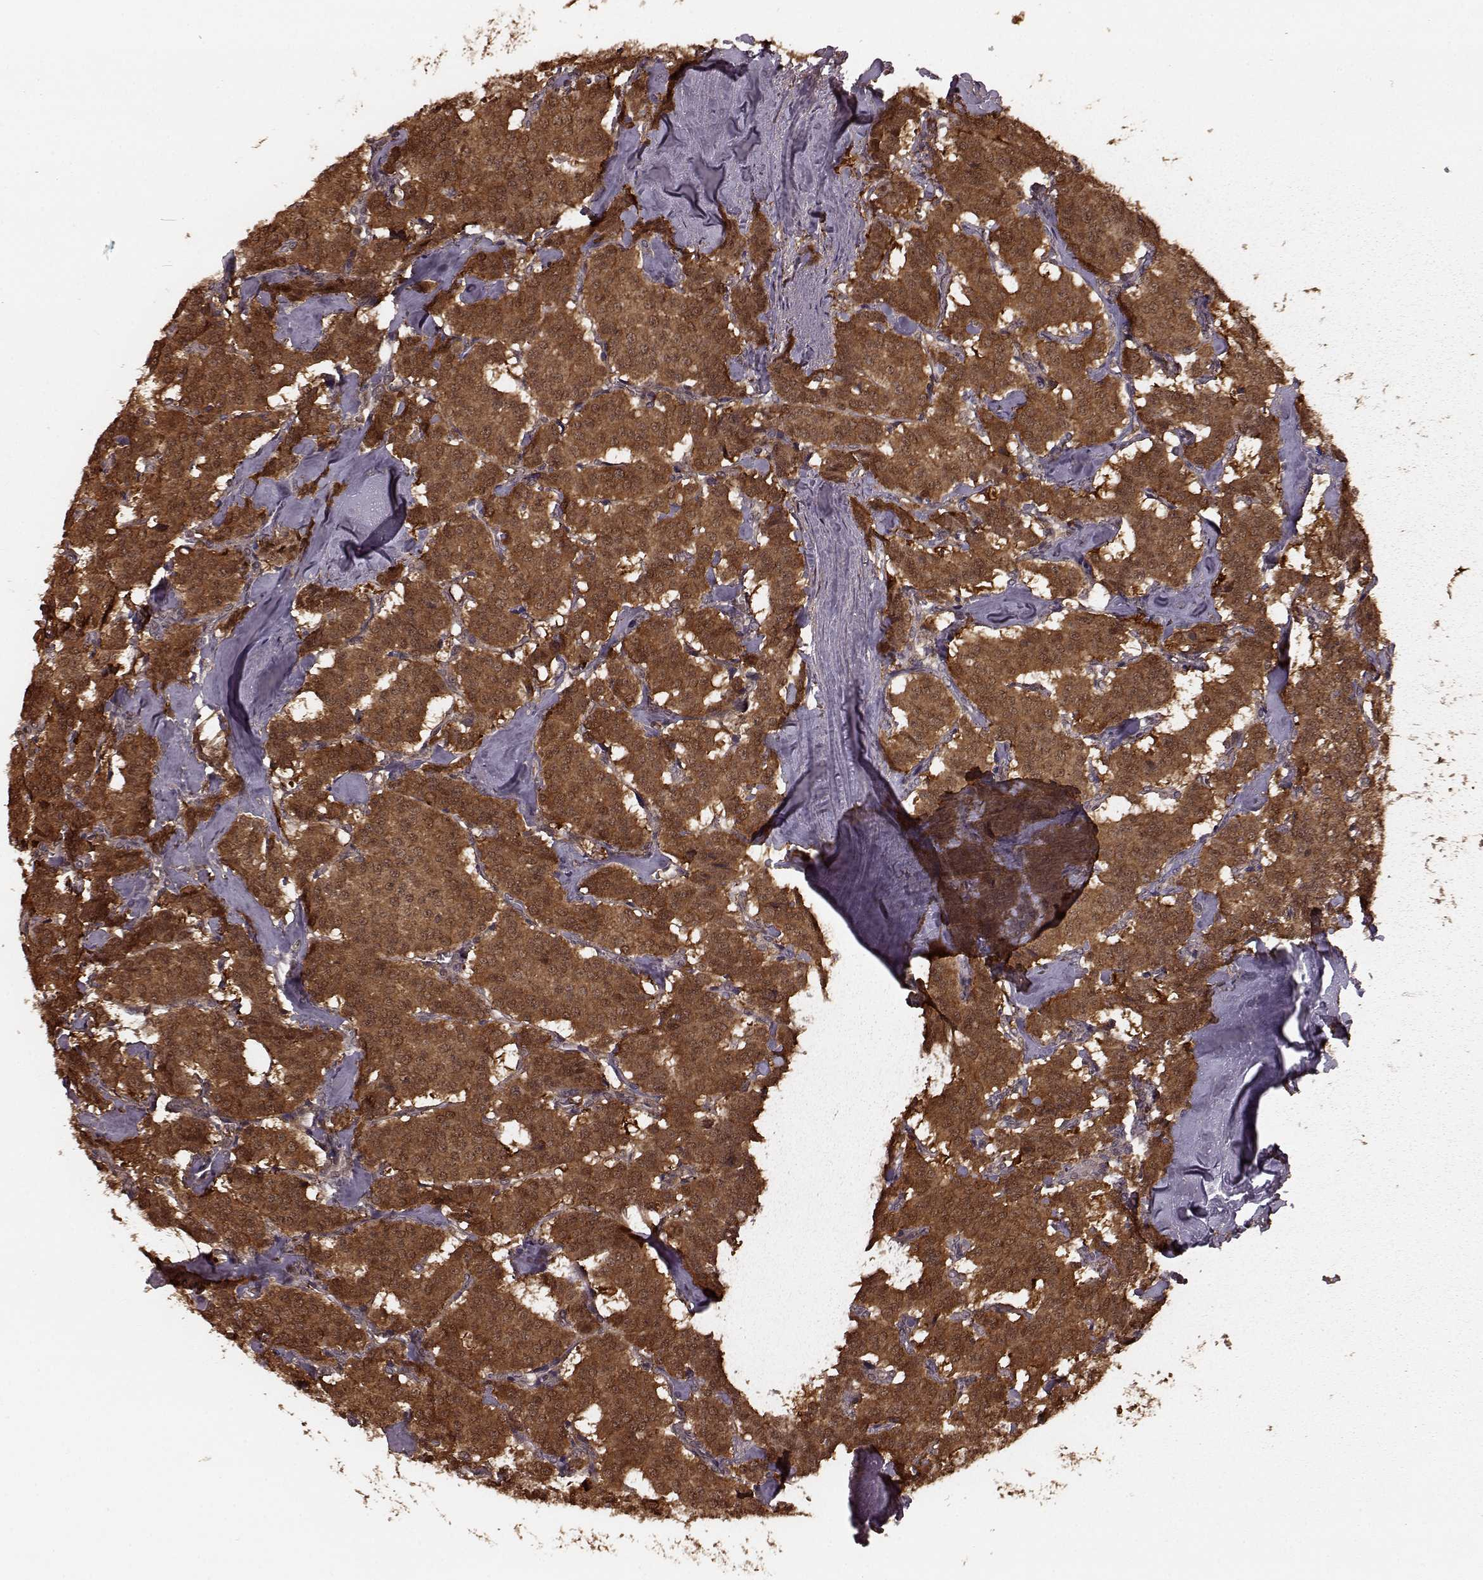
{"staining": {"intensity": "strong", "quantity": ">75%", "location": "cytoplasmic/membranous,nuclear"}, "tissue": "carcinoid", "cell_type": "Tumor cells", "image_type": "cancer", "snomed": [{"axis": "morphology", "description": "Carcinoid, malignant, NOS"}, {"axis": "topography", "description": "Lung"}], "caption": "About >75% of tumor cells in human carcinoid display strong cytoplasmic/membranous and nuclear protein positivity as visualized by brown immunohistochemical staining.", "gene": "GSS", "patient": {"sex": "female", "age": 46}}